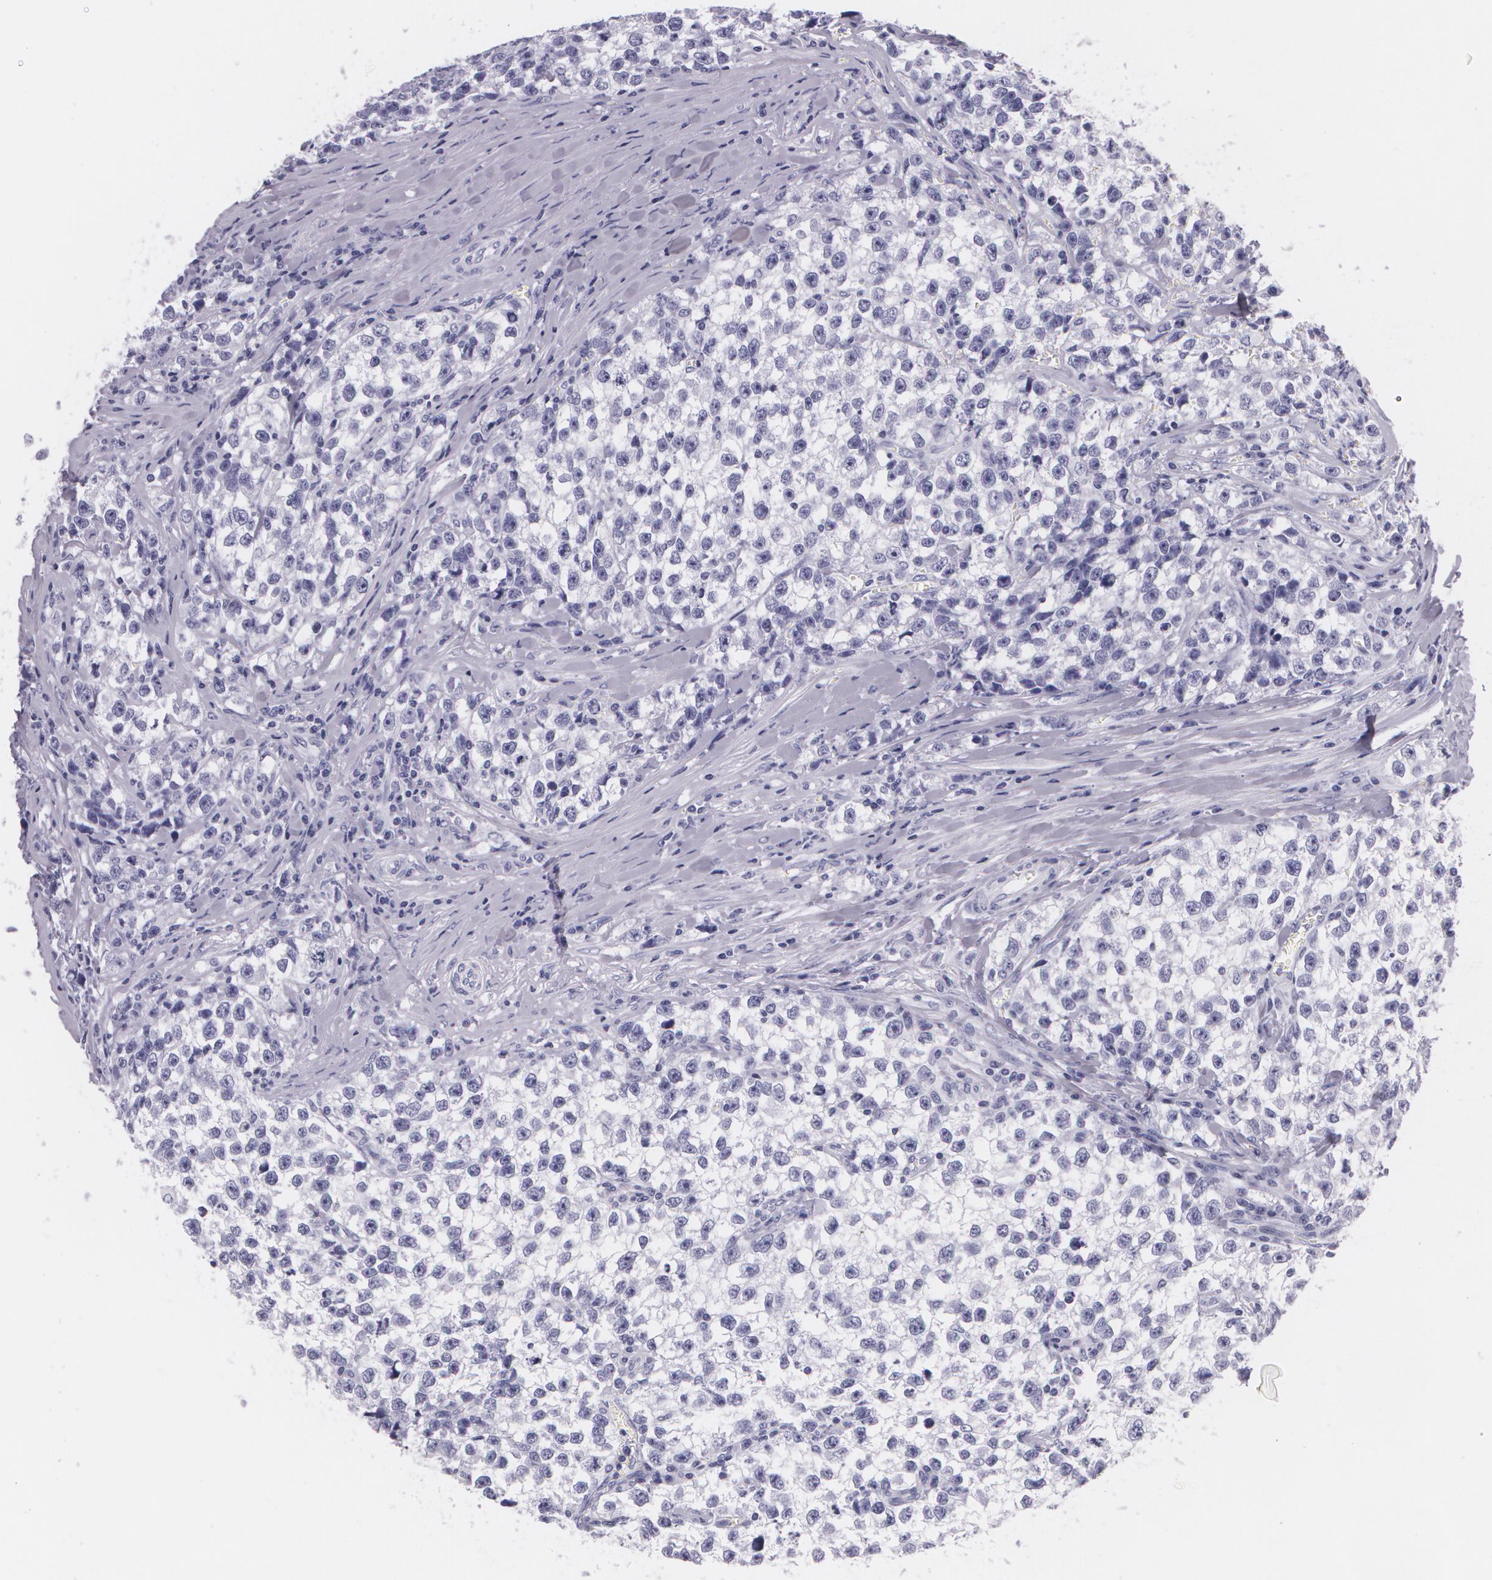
{"staining": {"intensity": "negative", "quantity": "none", "location": "none"}, "tissue": "testis cancer", "cell_type": "Tumor cells", "image_type": "cancer", "snomed": [{"axis": "morphology", "description": "Seminoma, NOS"}, {"axis": "morphology", "description": "Carcinoma, Embryonal, NOS"}, {"axis": "topography", "description": "Testis"}], "caption": "Tumor cells are negative for protein expression in human seminoma (testis).", "gene": "DLG4", "patient": {"sex": "male", "age": 30}}